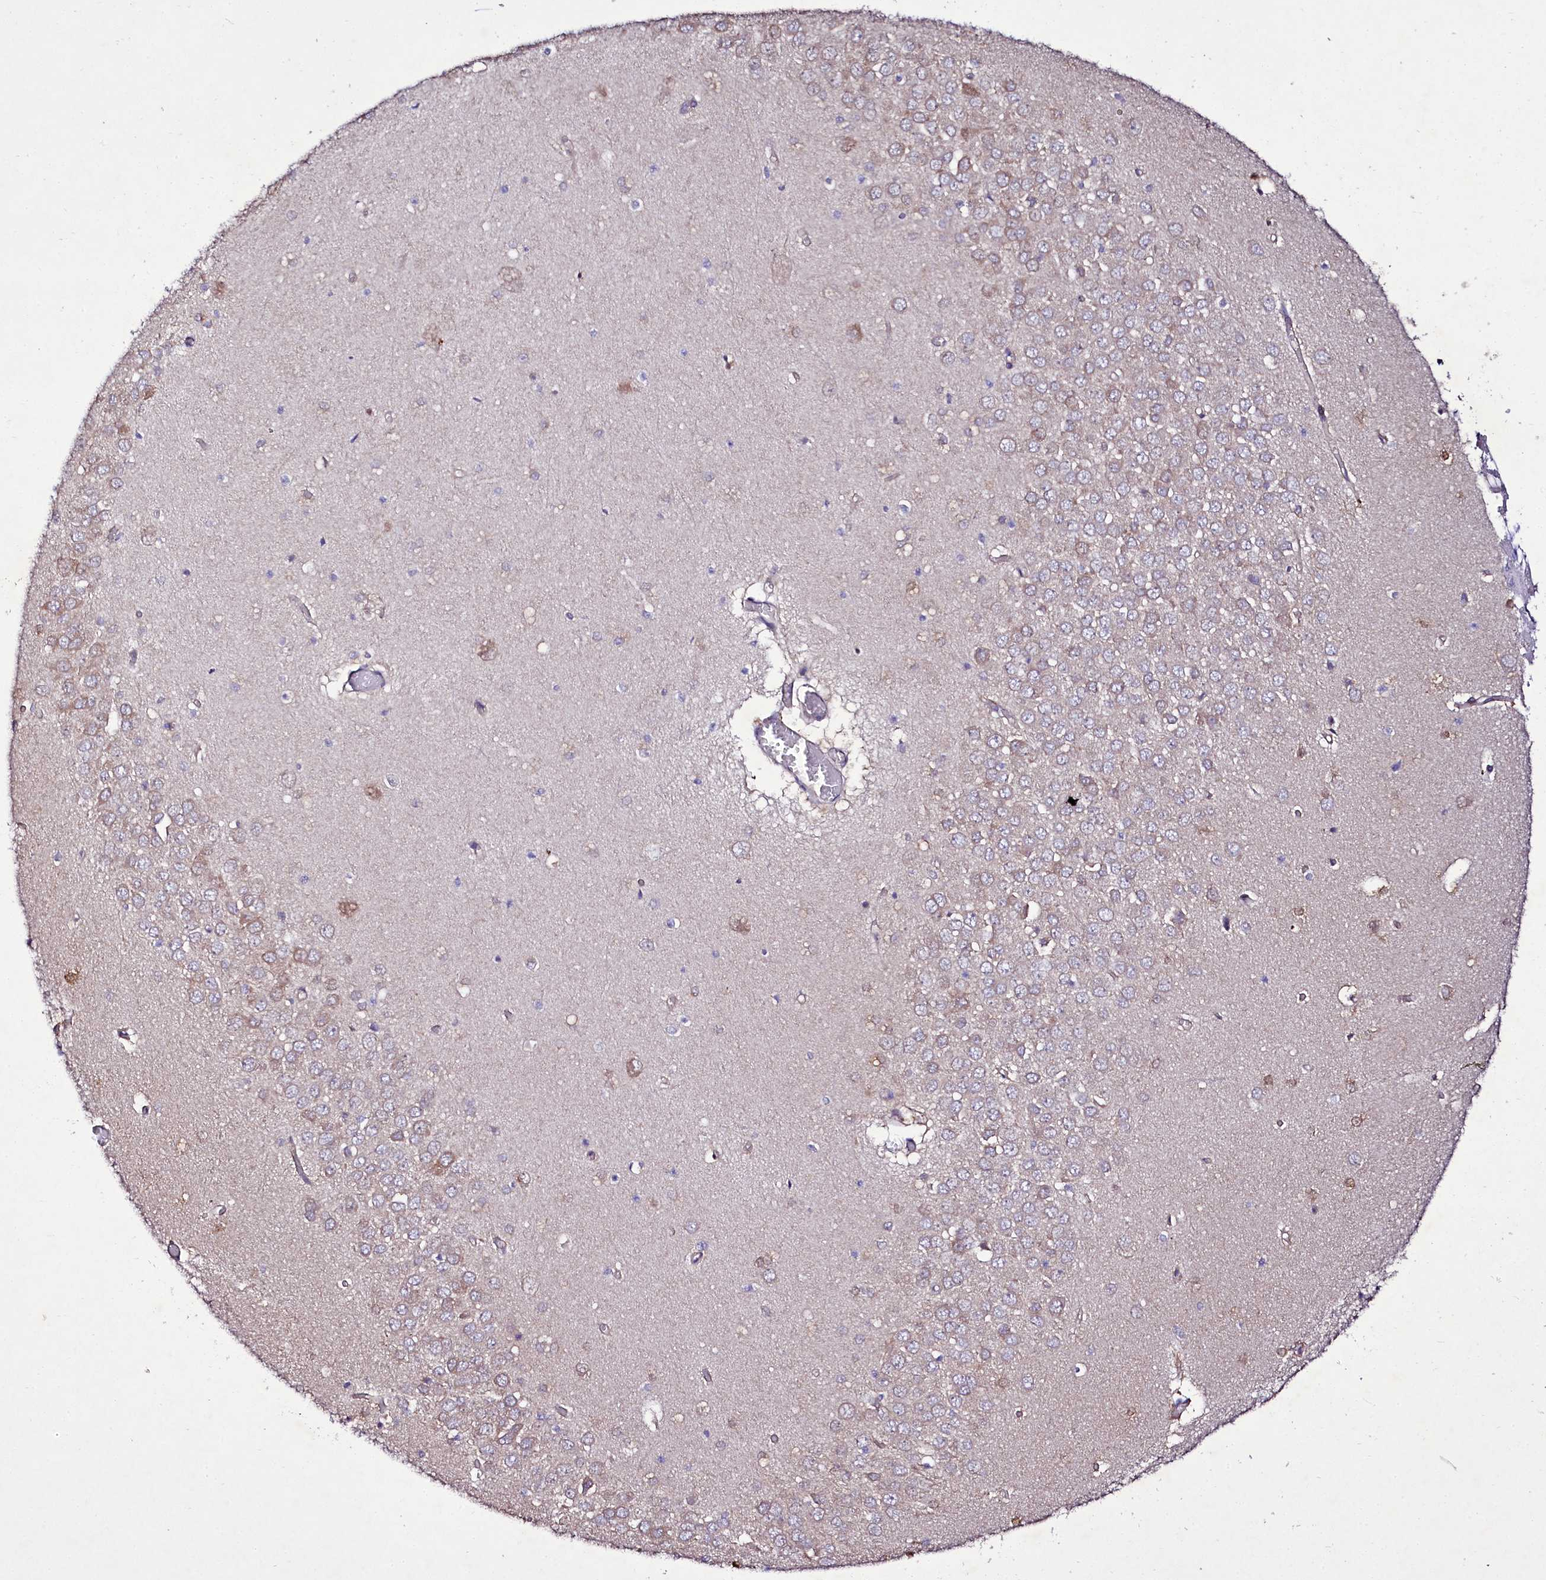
{"staining": {"intensity": "negative", "quantity": "none", "location": "none"}, "tissue": "hippocampus", "cell_type": "Glial cells", "image_type": "normal", "snomed": [{"axis": "morphology", "description": "Normal tissue, NOS"}, {"axis": "topography", "description": "Hippocampus"}], "caption": "DAB immunohistochemical staining of unremarkable hippocampus reveals no significant positivity in glial cells.", "gene": "ZC3H12C", "patient": {"sex": "male", "age": 70}}